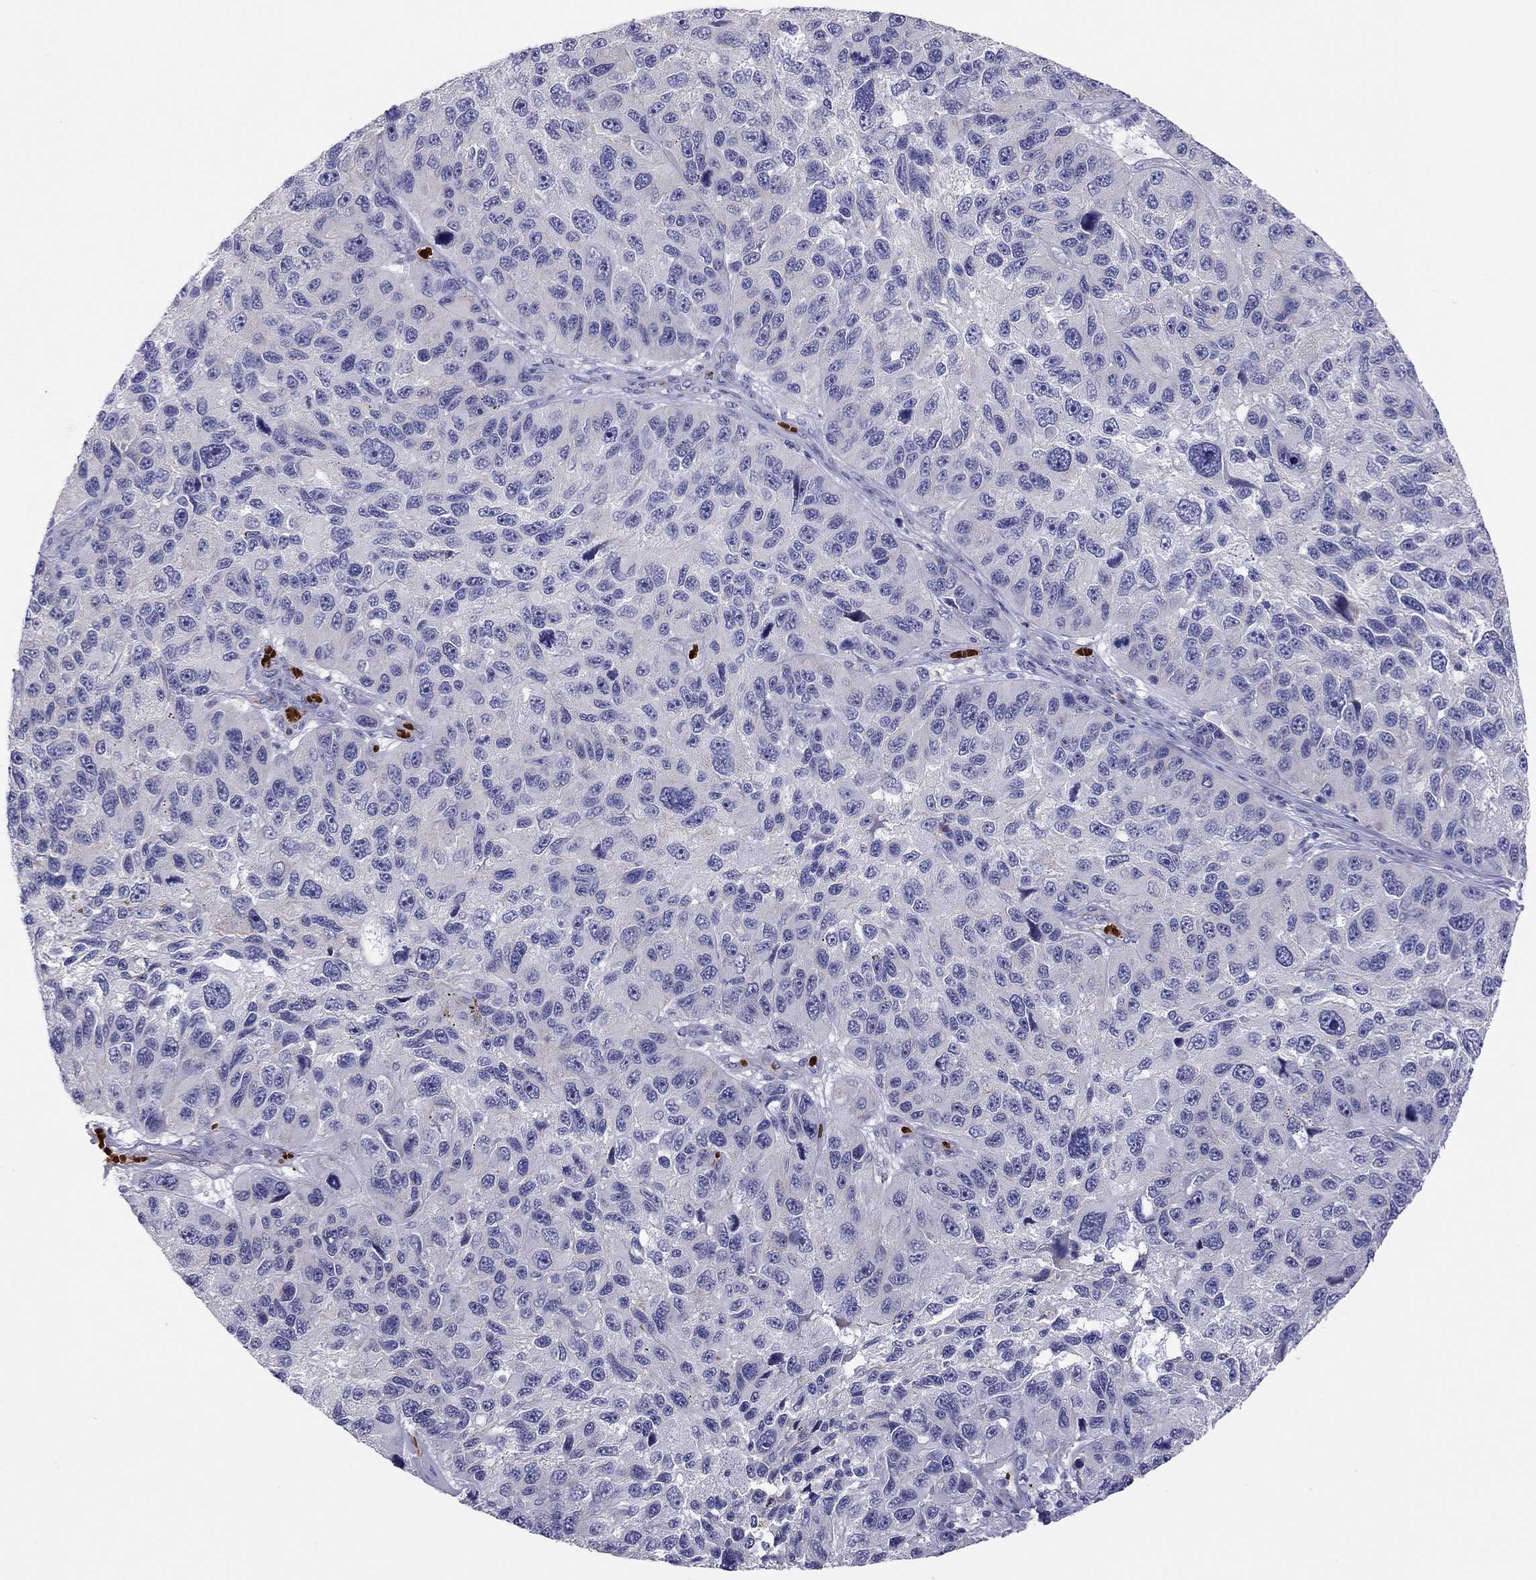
{"staining": {"intensity": "negative", "quantity": "none", "location": "none"}, "tissue": "melanoma", "cell_type": "Tumor cells", "image_type": "cancer", "snomed": [{"axis": "morphology", "description": "Malignant melanoma, NOS"}, {"axis": "topography", "description": "Skin"}], "caption": "The immunohistochemistry photomicrograph has no significant expression in tumor cells of malignant melanoma tissue.", "gene": "FRMD1", "patient": {"sex": "male", "age": 53}}